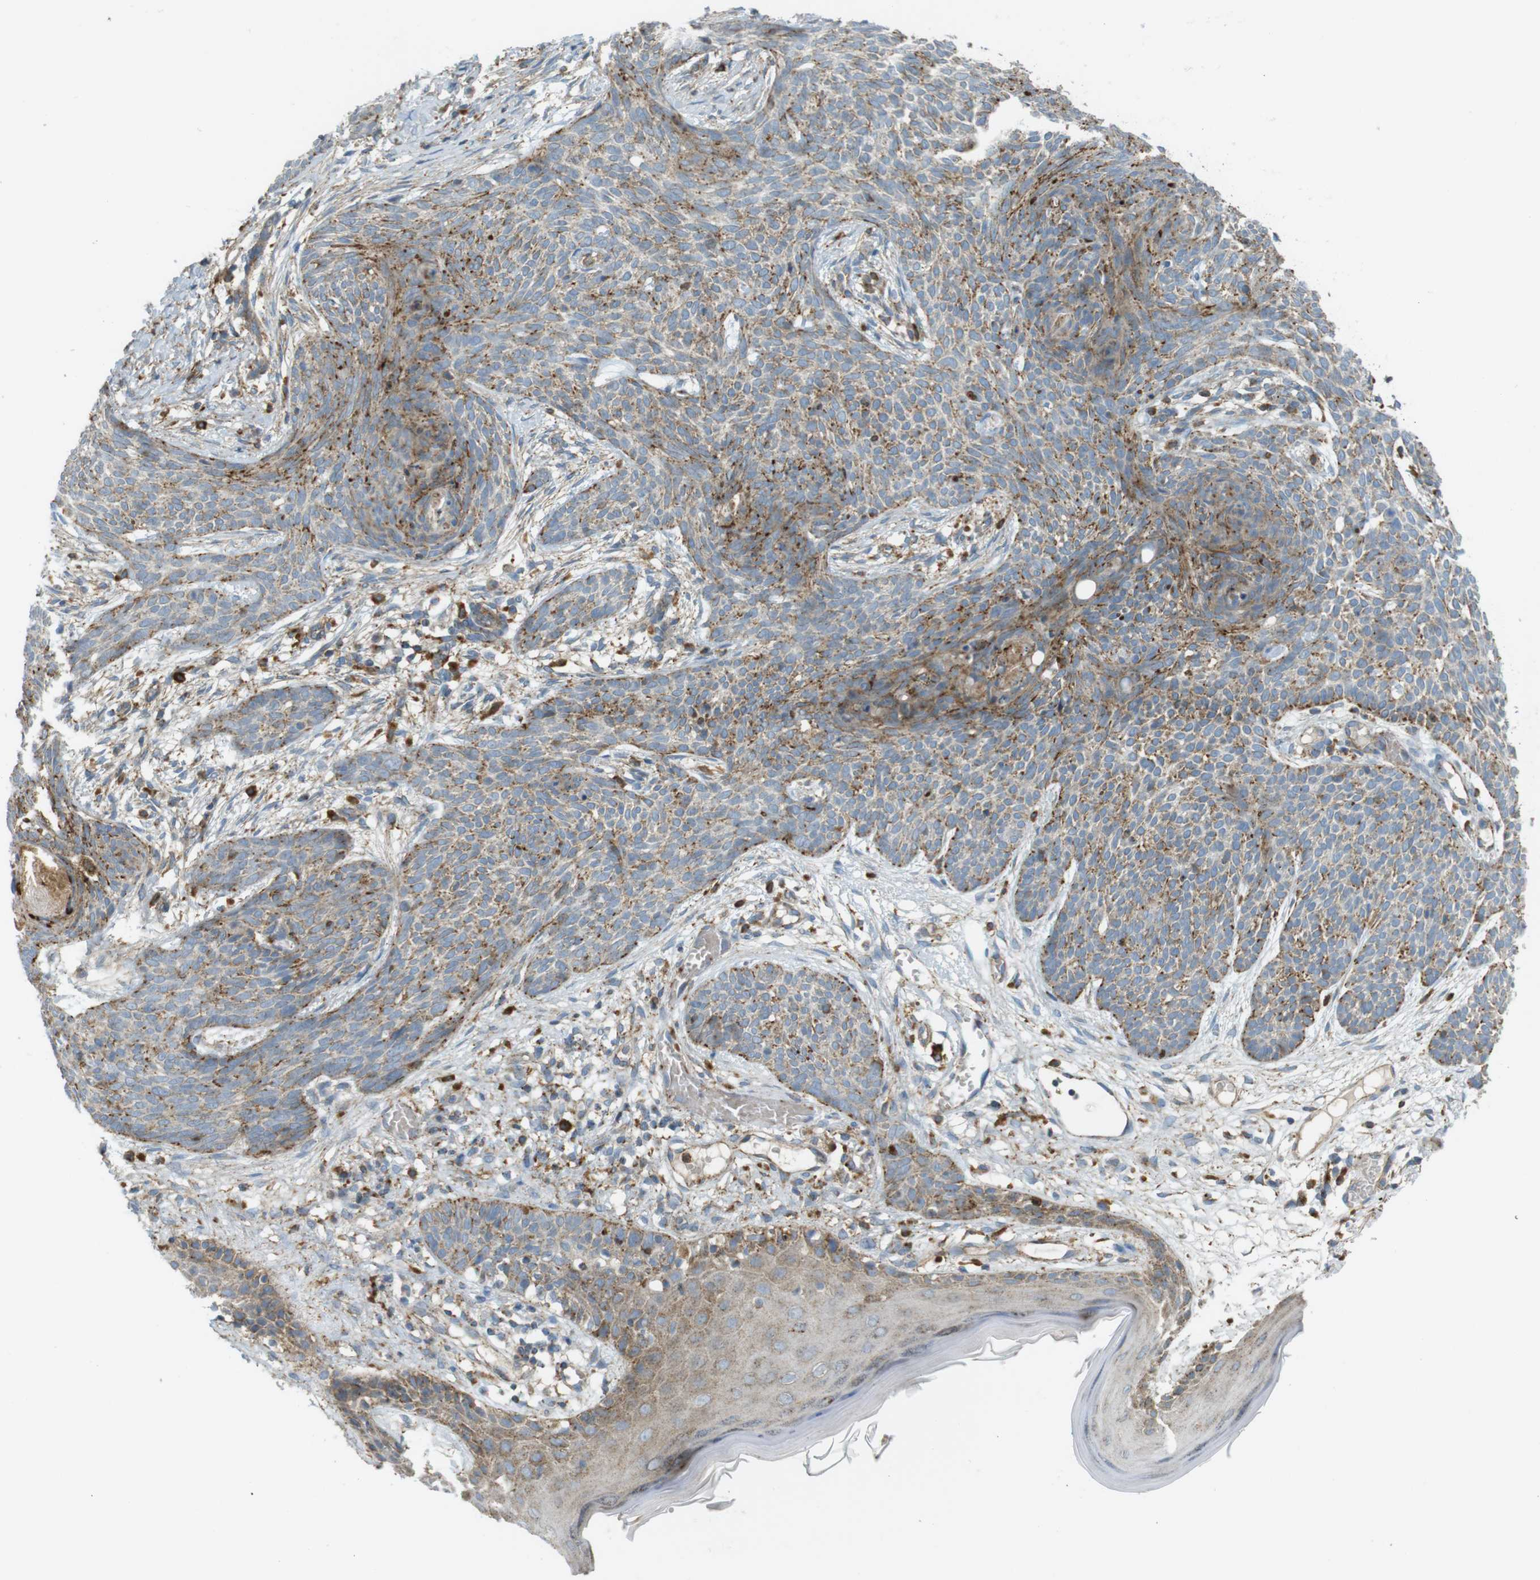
{"staining": {"intensity": "moderate", "quantity": ">75%", "location": "cytoplasmic/membranous"}, "tissue": "skin cancer", "cell_type": "Tumor cells", "image_type": "cancer", "snomed": [{"axis": "morphology", "description": "Basal cell carcinoma"}, {"axis": "topography", "description": "Skin"}], "caption": "An image of skin cancer (basal cell carcinoma) stained for a protein demonstrates moderate cytoplasmic/membranous brown staining in tumor cells.", "gene": "LAMP1", "patient": {"sex": "female", "age": 59}}